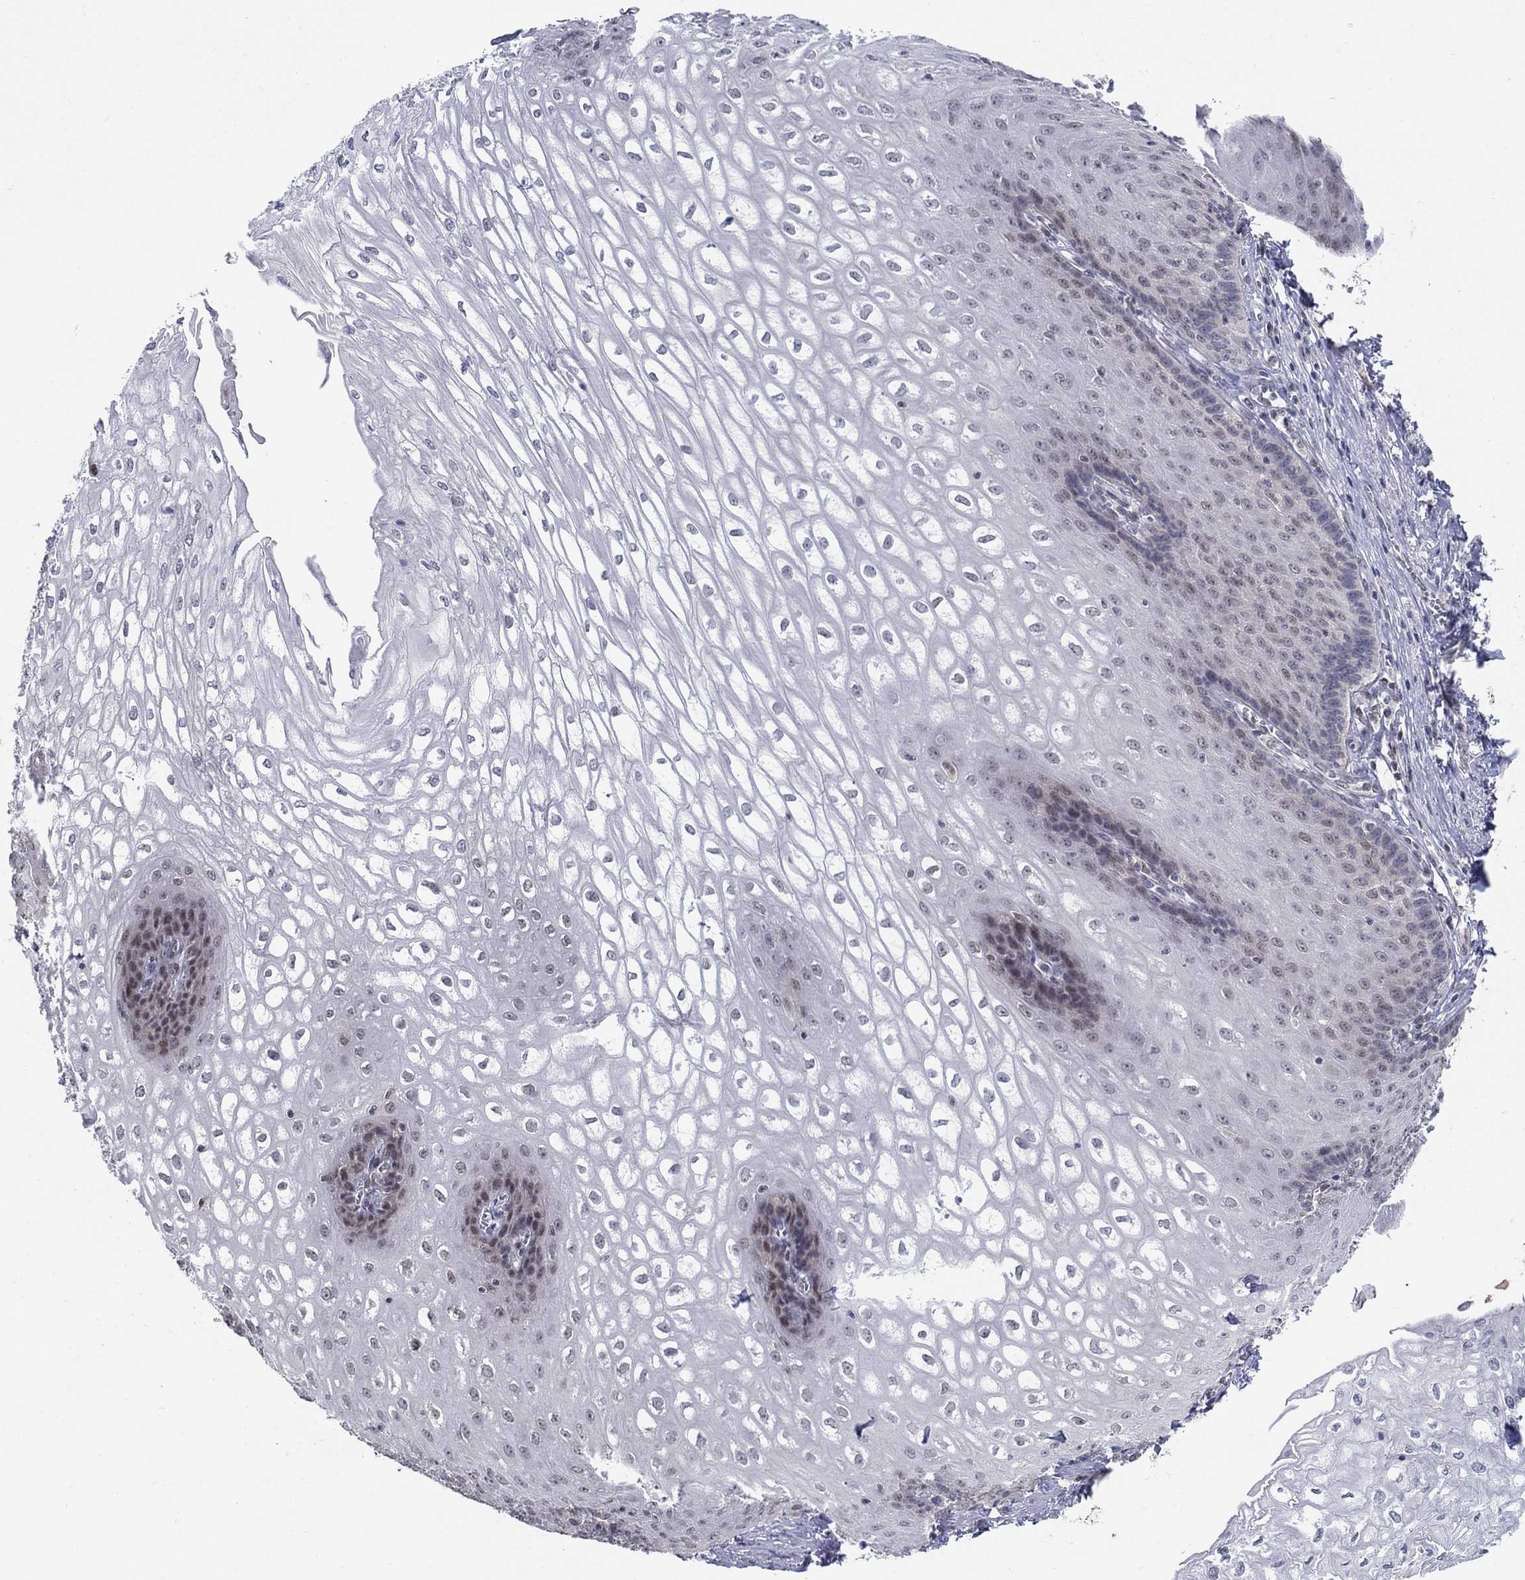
{"staining": {"intensity": "strong", "quantity": "<25%", "location": "nuclear"}, "tissue": "esophagus", "cell_type": "Squamous epithelial cells", "image_type": "normal", "snomed": [{"axis": "morphology", "description": "Normal tissue, NOS"}, {"axis": "topography", "description": "Esophagus"}], "caption": "Immunohistochemical staining of unremarkable esophagus displays strong nuclear protein staining in approximately <25% of squamous epithelial cells. The staining is performed using DAB brown chromogen to label protein expression. The nuclei are counter-stained blue using hematoxylin.", "gene": "CENPE", "patient": {"sex": "male", "age": 58}}